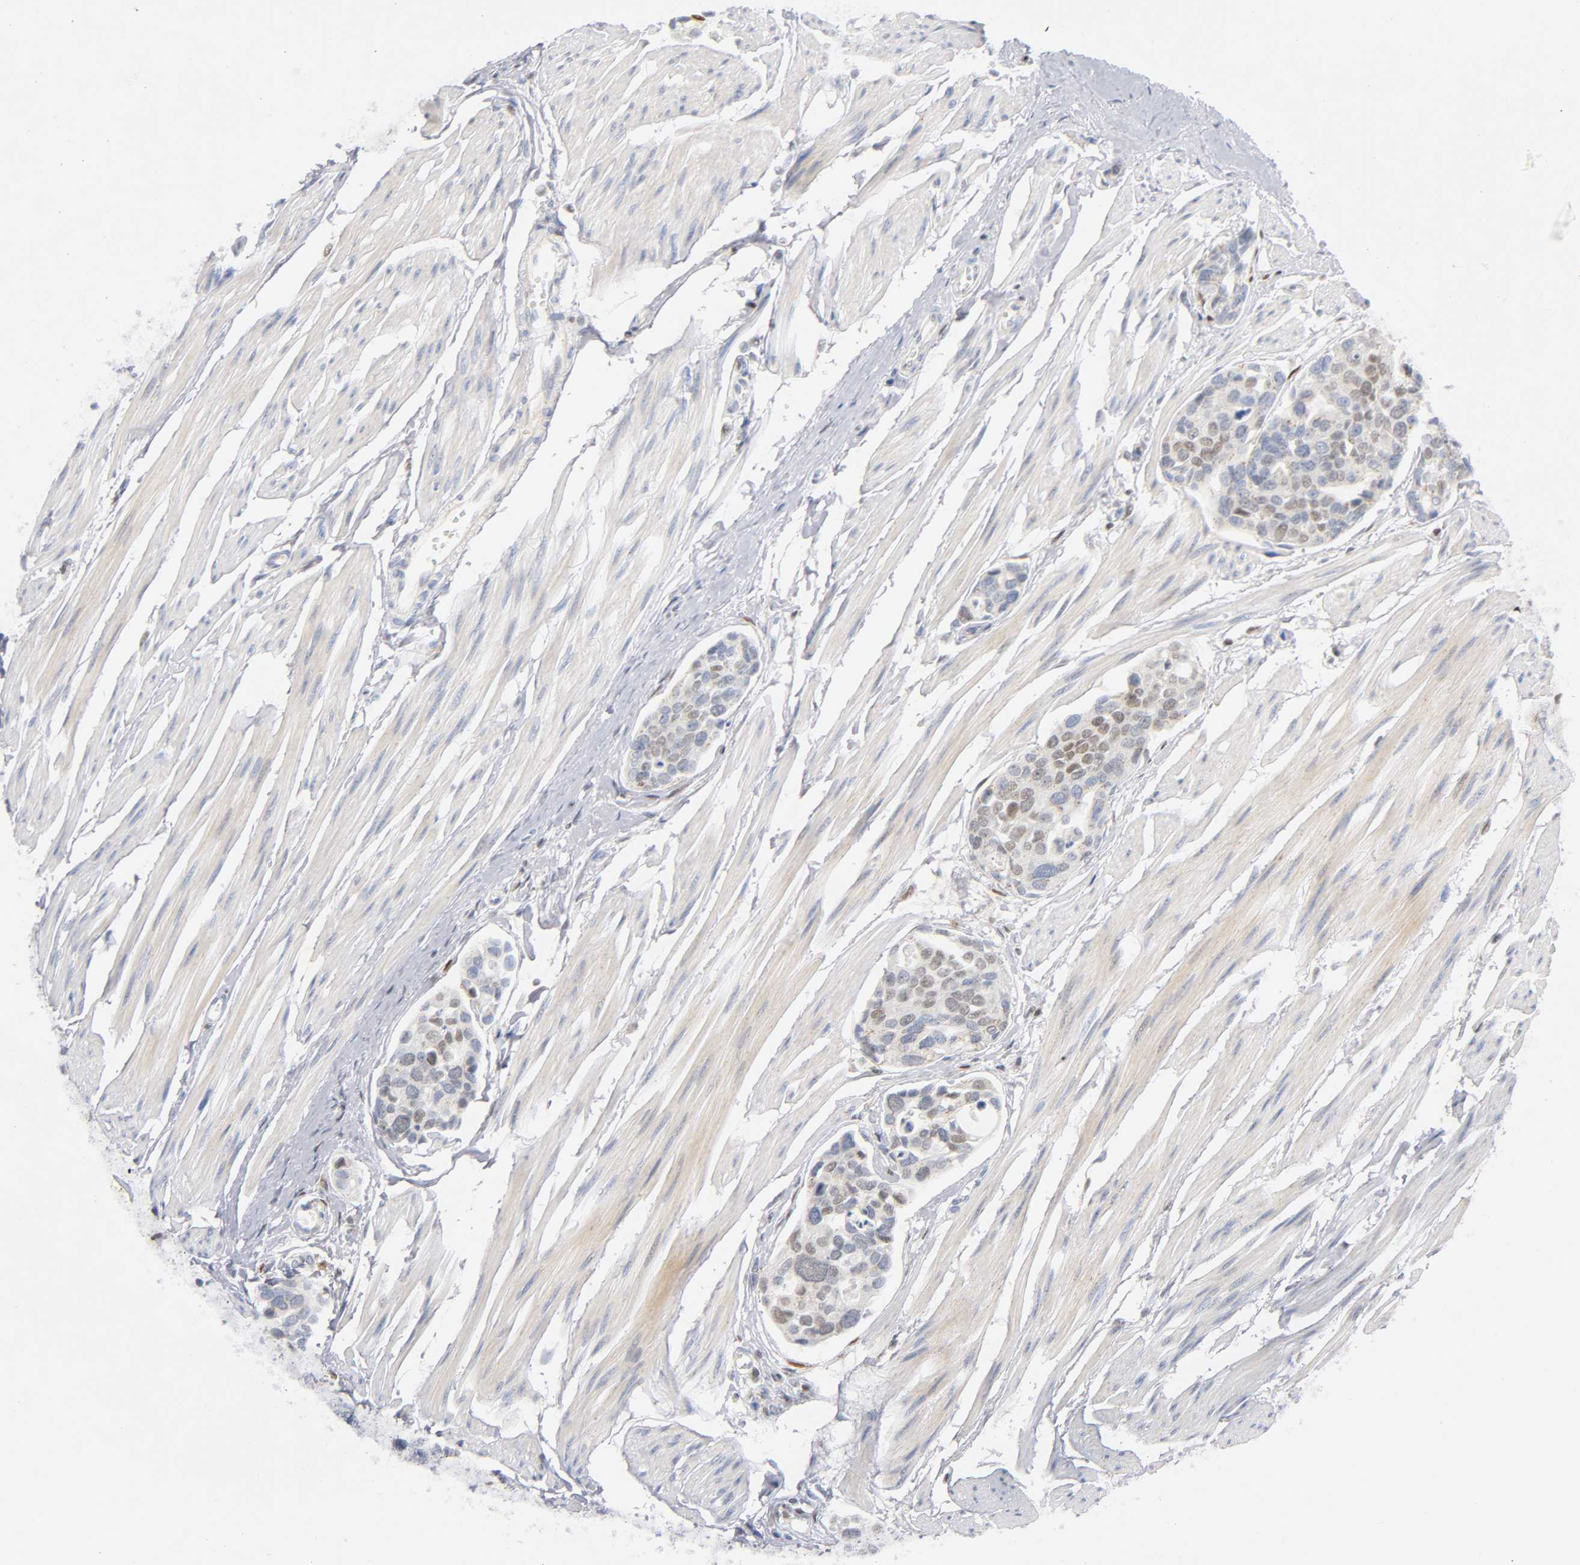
{"staining": {"intensity": "weak", "quantity": ">75%", "location": "nuclear"}, "tissue": "urothelial cancer", "cell_type": "Tumor cells", "image_type": "cancer", "snomed": [{"axis": "morphology", "description": "Urothelial carcinoma, High grade"}, {"axis": "topography", "description": "Urinary bladder"}], "caption": "Brown immunohistochemical staining in human urothelial carcinoma (high-grade) displays weak nuclear expression in about >75% of tumor cells.", "gene": "RUNX1", "patient": {"sex": "male", "age": 78}}